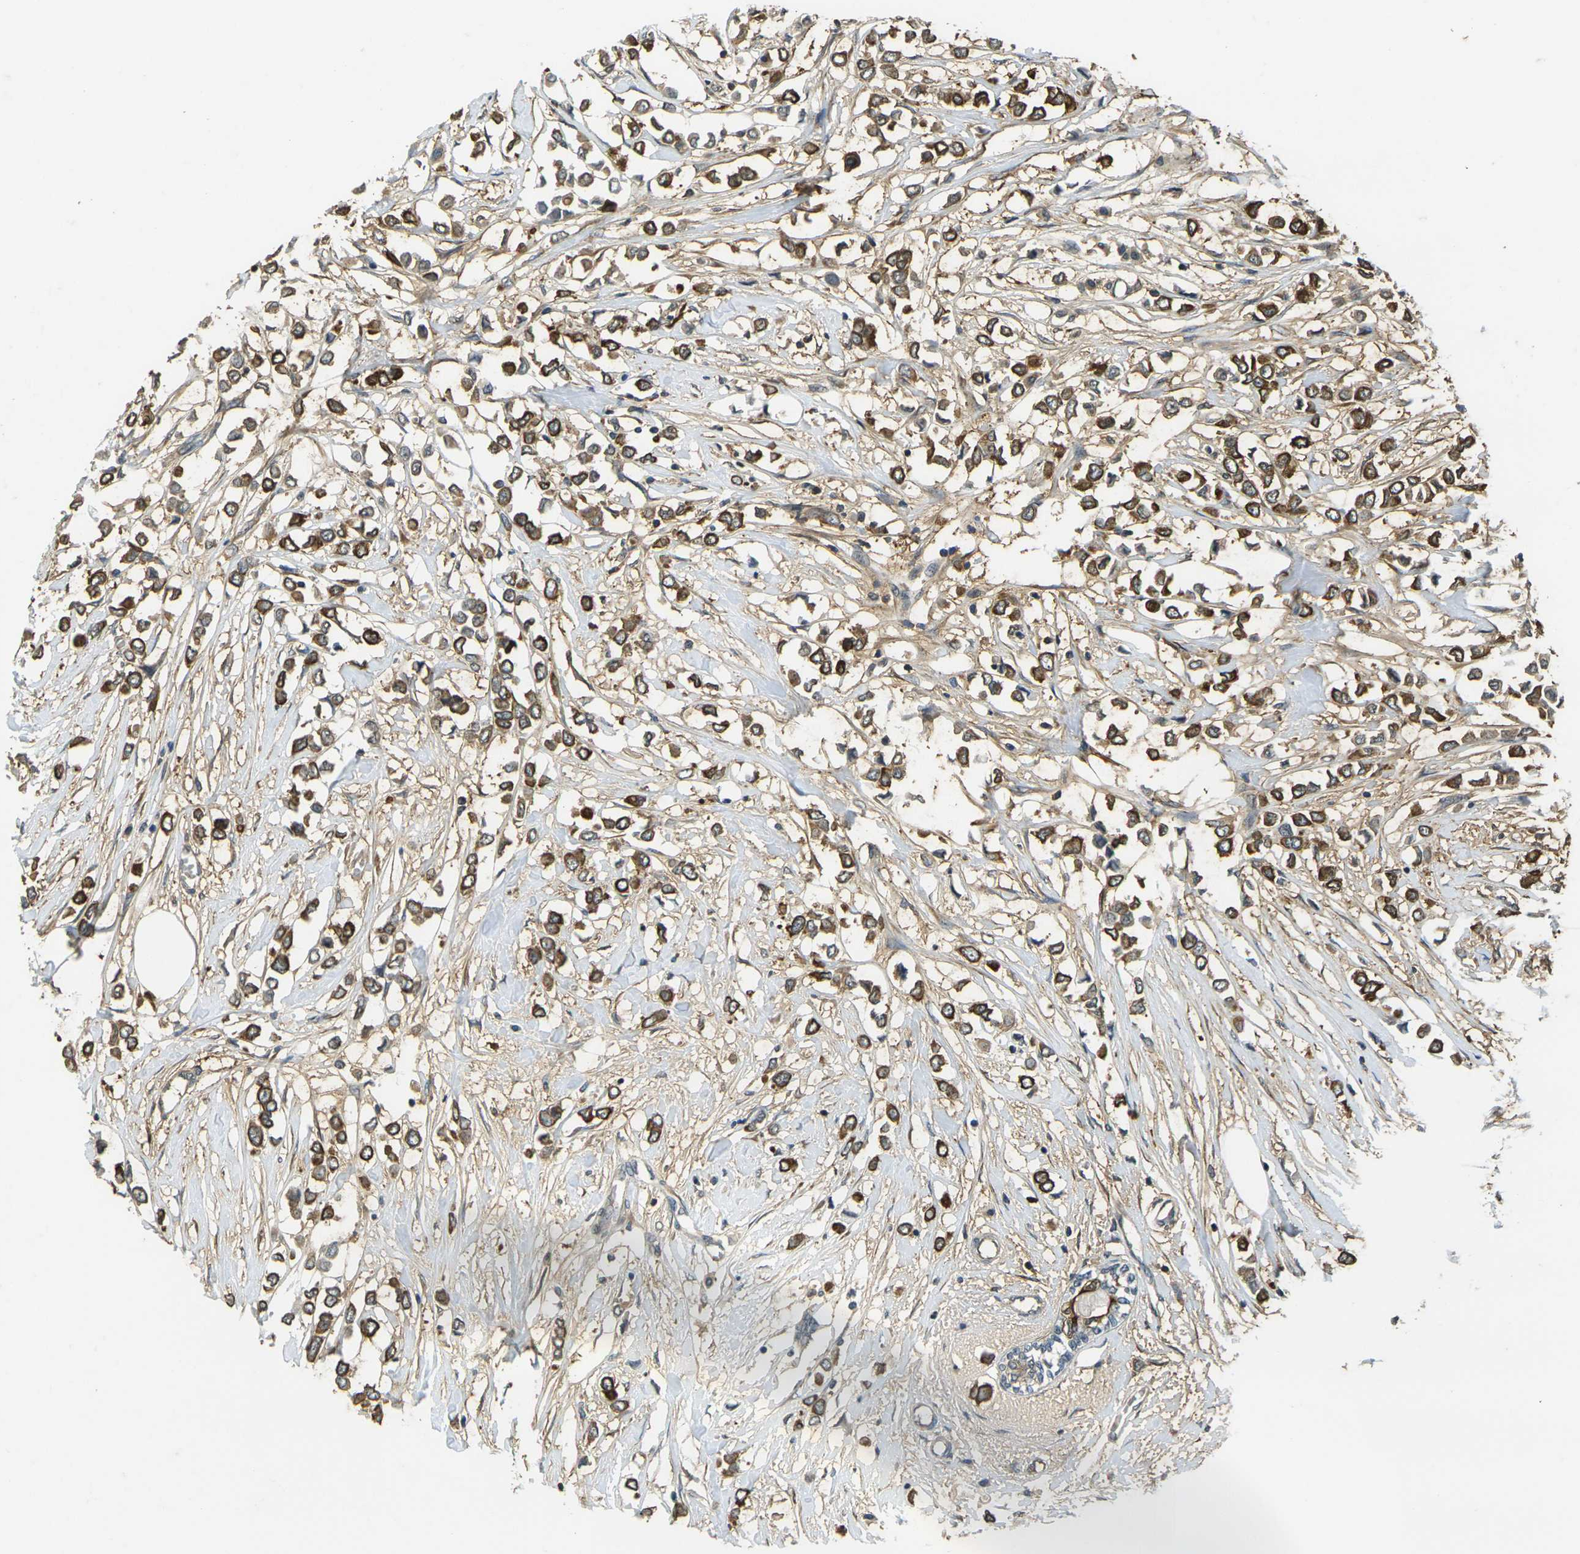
{"staining": {"intensity": "strong", "quantity": ">75%", "location": "cytoplasmic/membranous"}, "tissue": "breast cancer", "cell_type": "Tumor cells", "image_type": "cancer", "snomed": [{"axis": "morphology", "description": "Lobular carcinoma"}, {"axis": "topography", "description": "Breast"}], "caption": "Lobular carcinoma (breast) tissue reveals strong cytoplasmic/membranous positivity in approximately >75% of tumor cells, visualized by immunohistochemistry.", "gene": "CAST", "patient": {"sex": "female", "age": 51}}